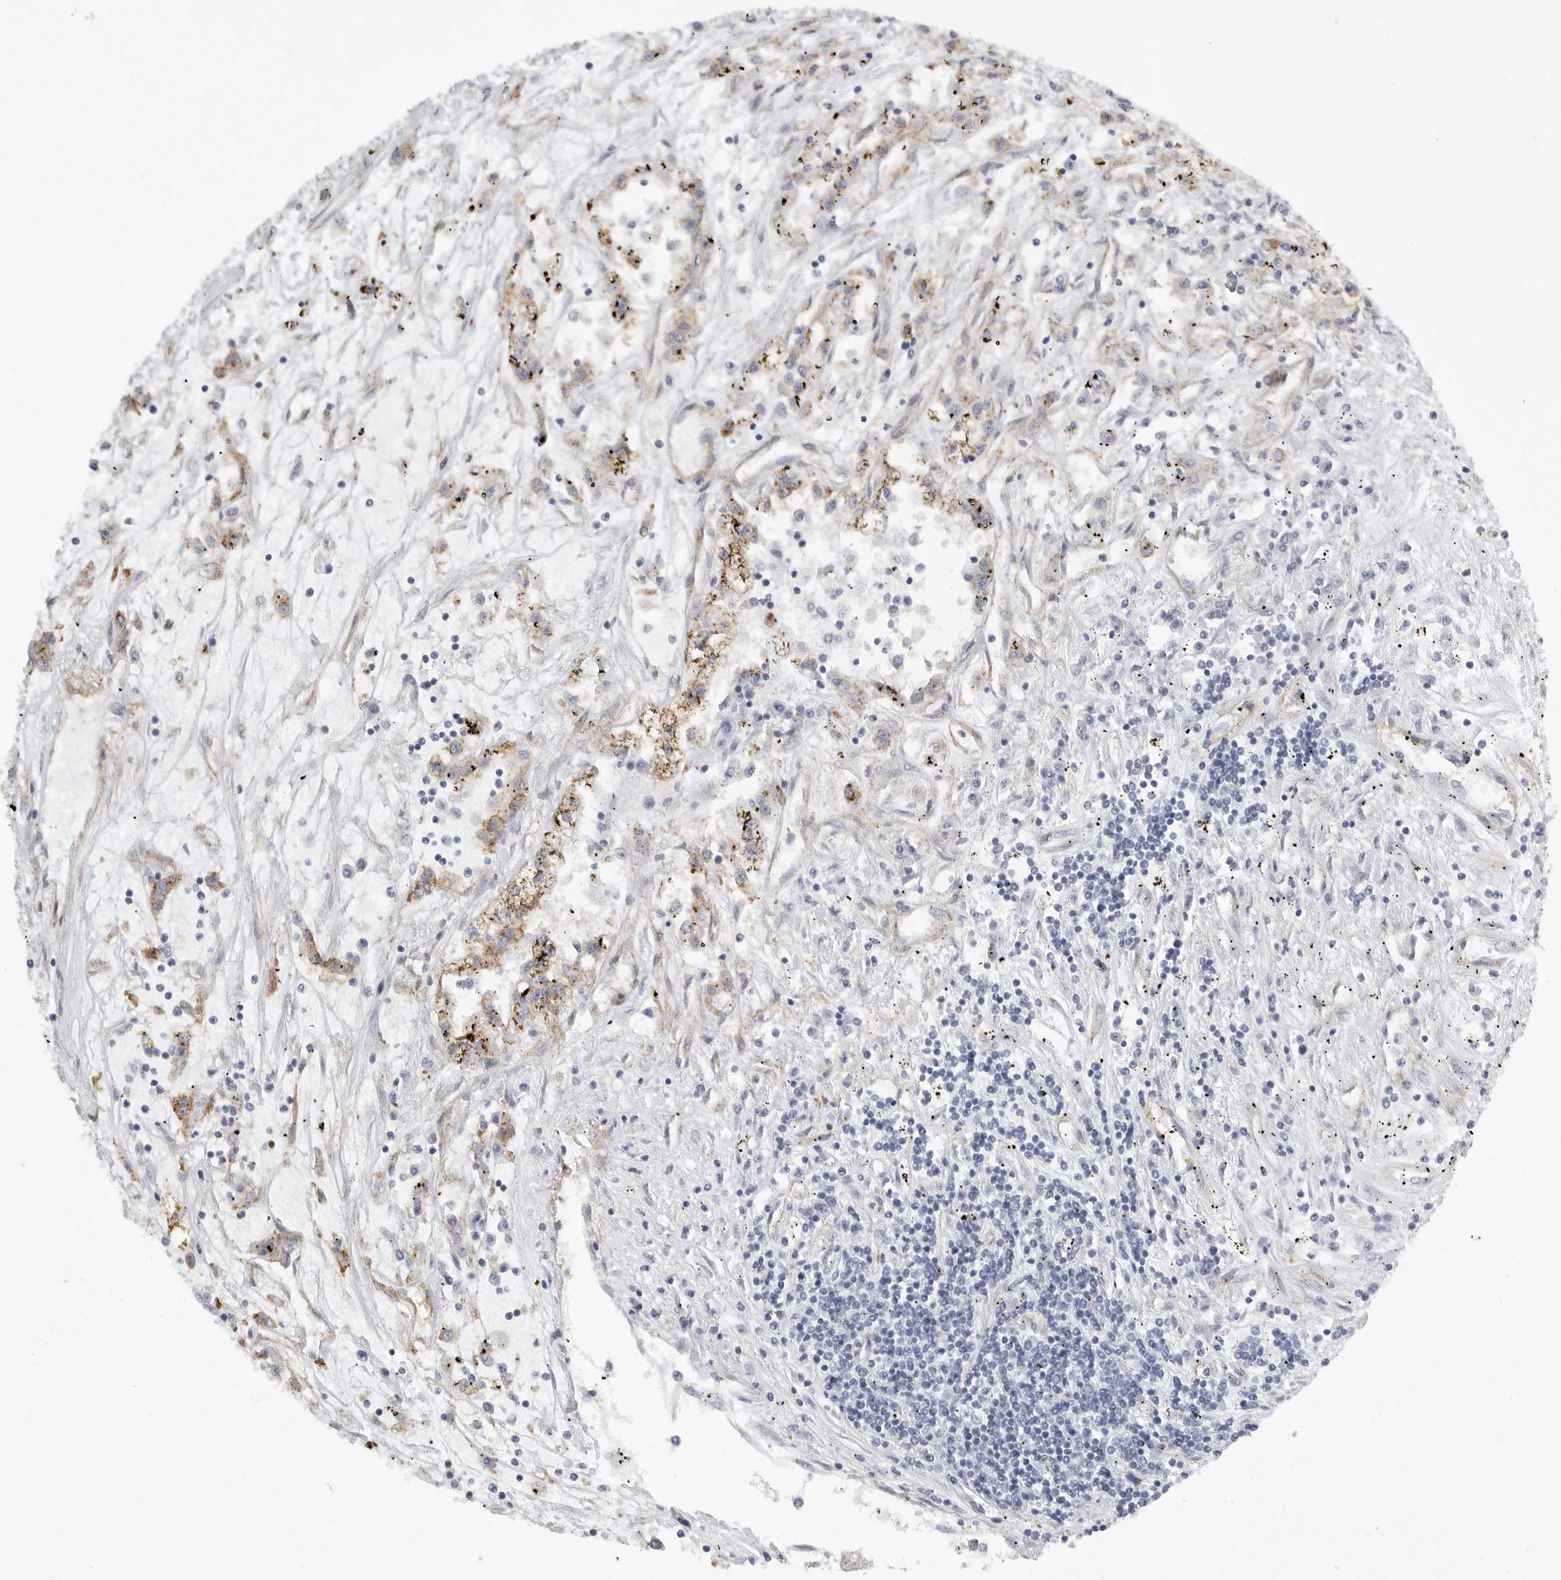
{"staining": {"intensity": "moderate", "quantity": "25%-75%", "location": "cytoplasmic/membranous"}, "tissue": "renal cancer", "cell_type": "Tumor cells", "image_type": "cancer", "snomed": [{"axis": "morphology", "description": "Adenocarcinoma, NOS"}, {"axis": "topography", "description": "Kidney"}], "caption": "Adenocarcinoma (renal) stained for a protein reveals moderate cytoplasmic/membranous positivity in tumor cells.", "gene": "TNR", "patient": {"sex": "female", "age": 52}}